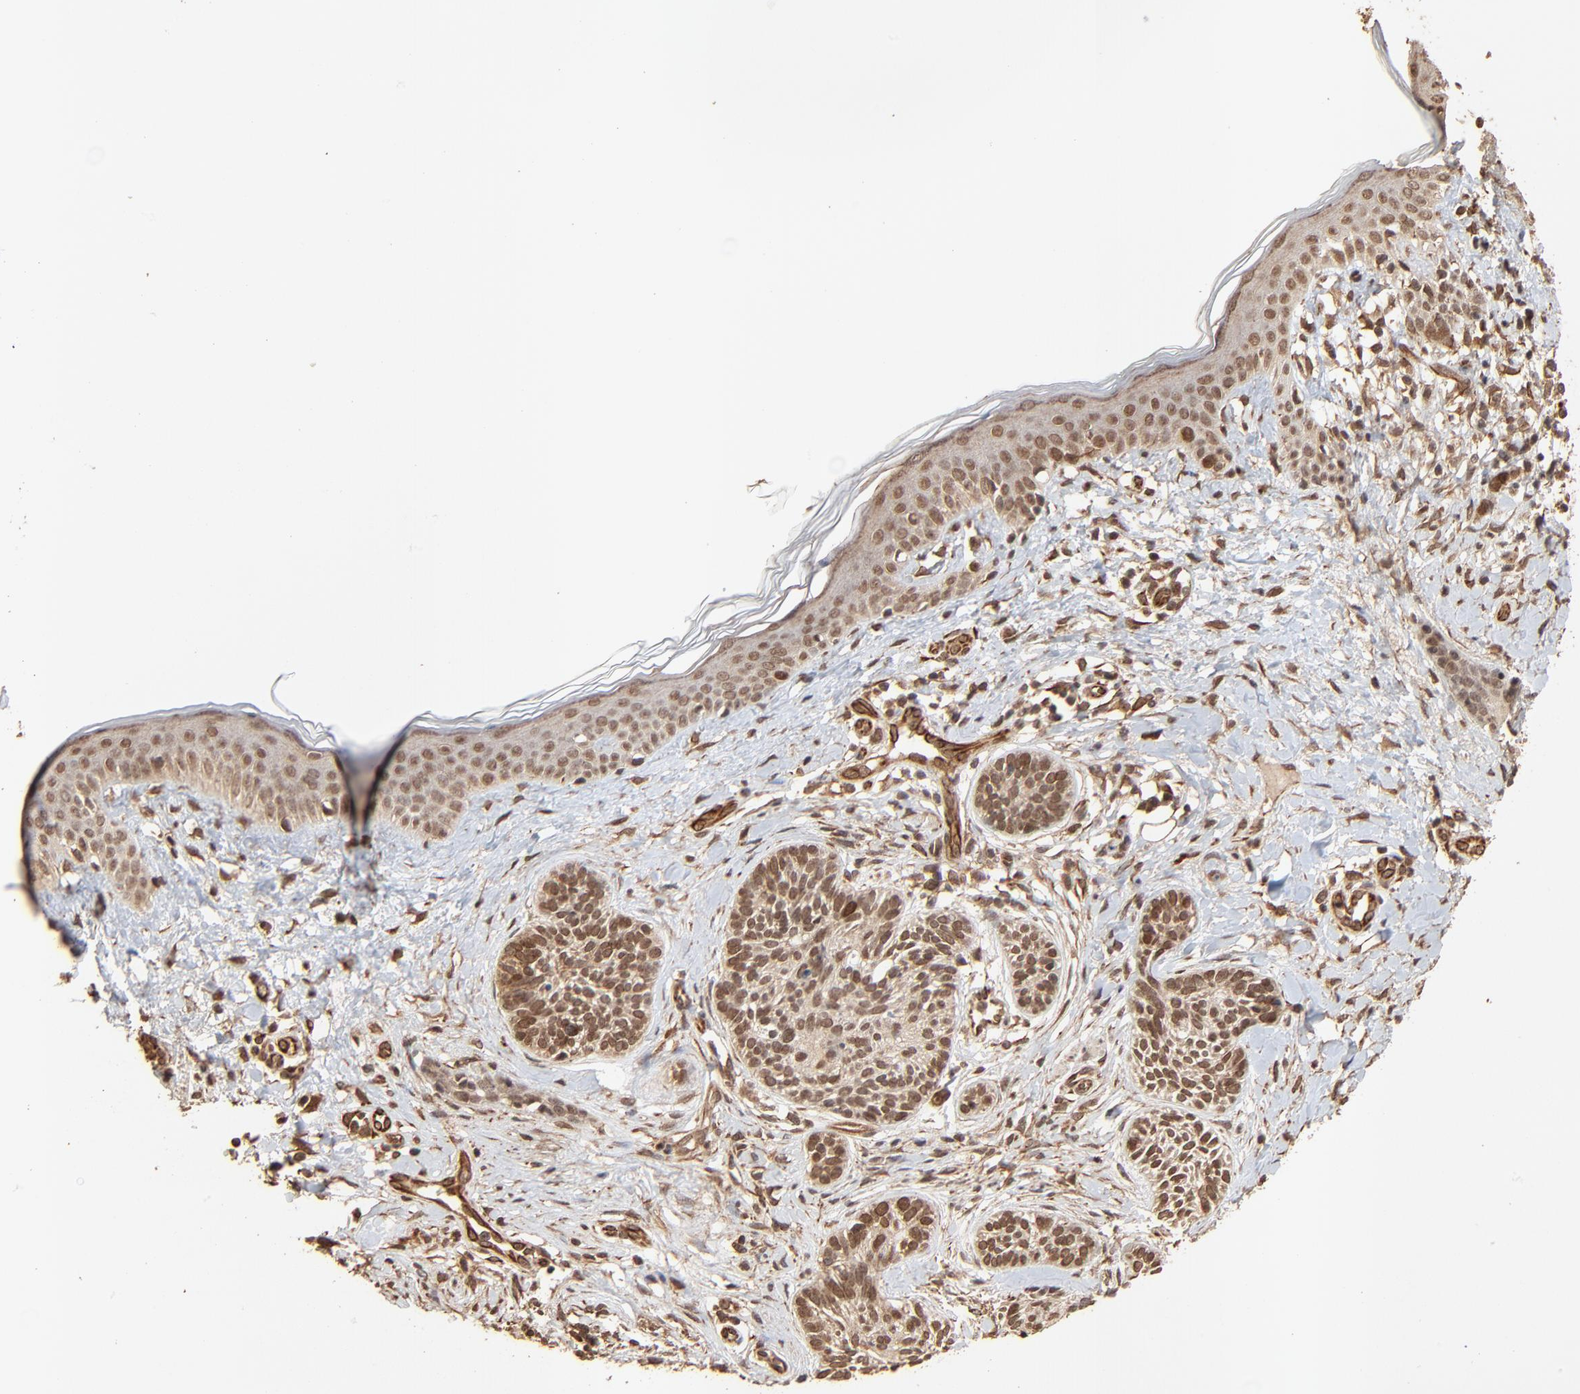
{"staining": {"intensity": "moderate", "quantity": ">75%", "location": "cytoplasmic/membranous,nuclear"}, "tissue": "skin cancer", "cell_type": "Tumor cells", "image_type": "cancer", "snomed": [{"axis": "morphology", "description": "Normal tissue, NOS"}, {"axis": "morphology", "description": "Basal cell carcinoma"}, {"axis": "topography", "description": "Skin"}], "caption": "Moderate cytoplasmic/membranous and nuclear protein staining is appreciated in about >75% of tumor cells in skin cancer.", "gene": "FAM227A", "patient": {"sex": "male", "age": 63}}